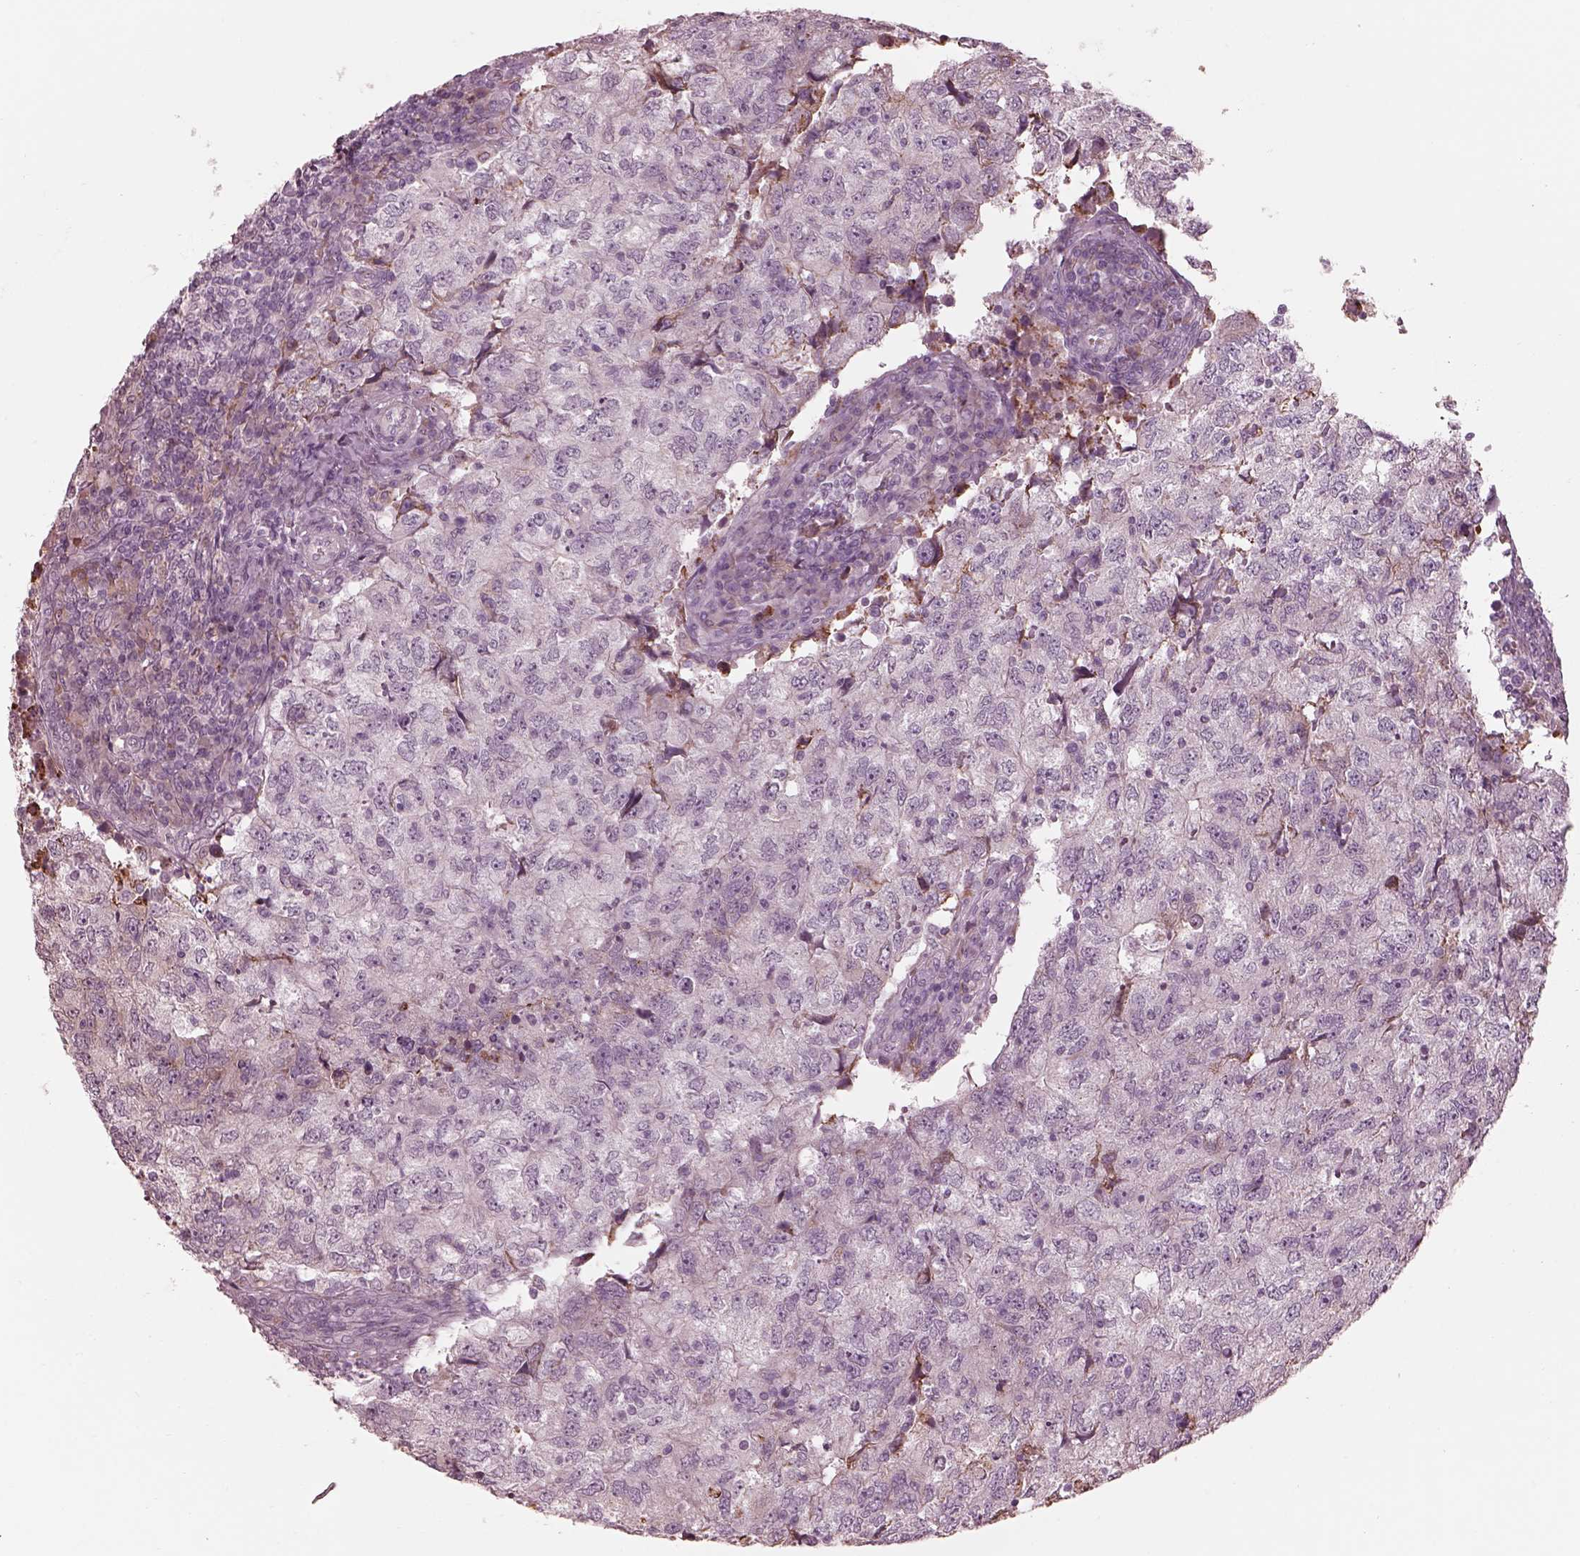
{"staining": {"intensity": "negative", "quantity": "none", "location": "none"}, "tissue": "breast cancer", "cell_type": "Tumor cells", "image_type": "cancer", "snomed": [{"axis": "morphology", "description": "Duct carcinoma"}, {"axis": "topography", "description": "Breast"}], "caption": "This photomicrograph is of intraductal carcinoma (breast) stained with IHC to label a protein in brown with the nuclei are counter-stained blue. There is no positivity in tumor cells.", "gene": "CADM2", "patient": {"sex": "female", "age": 30}}